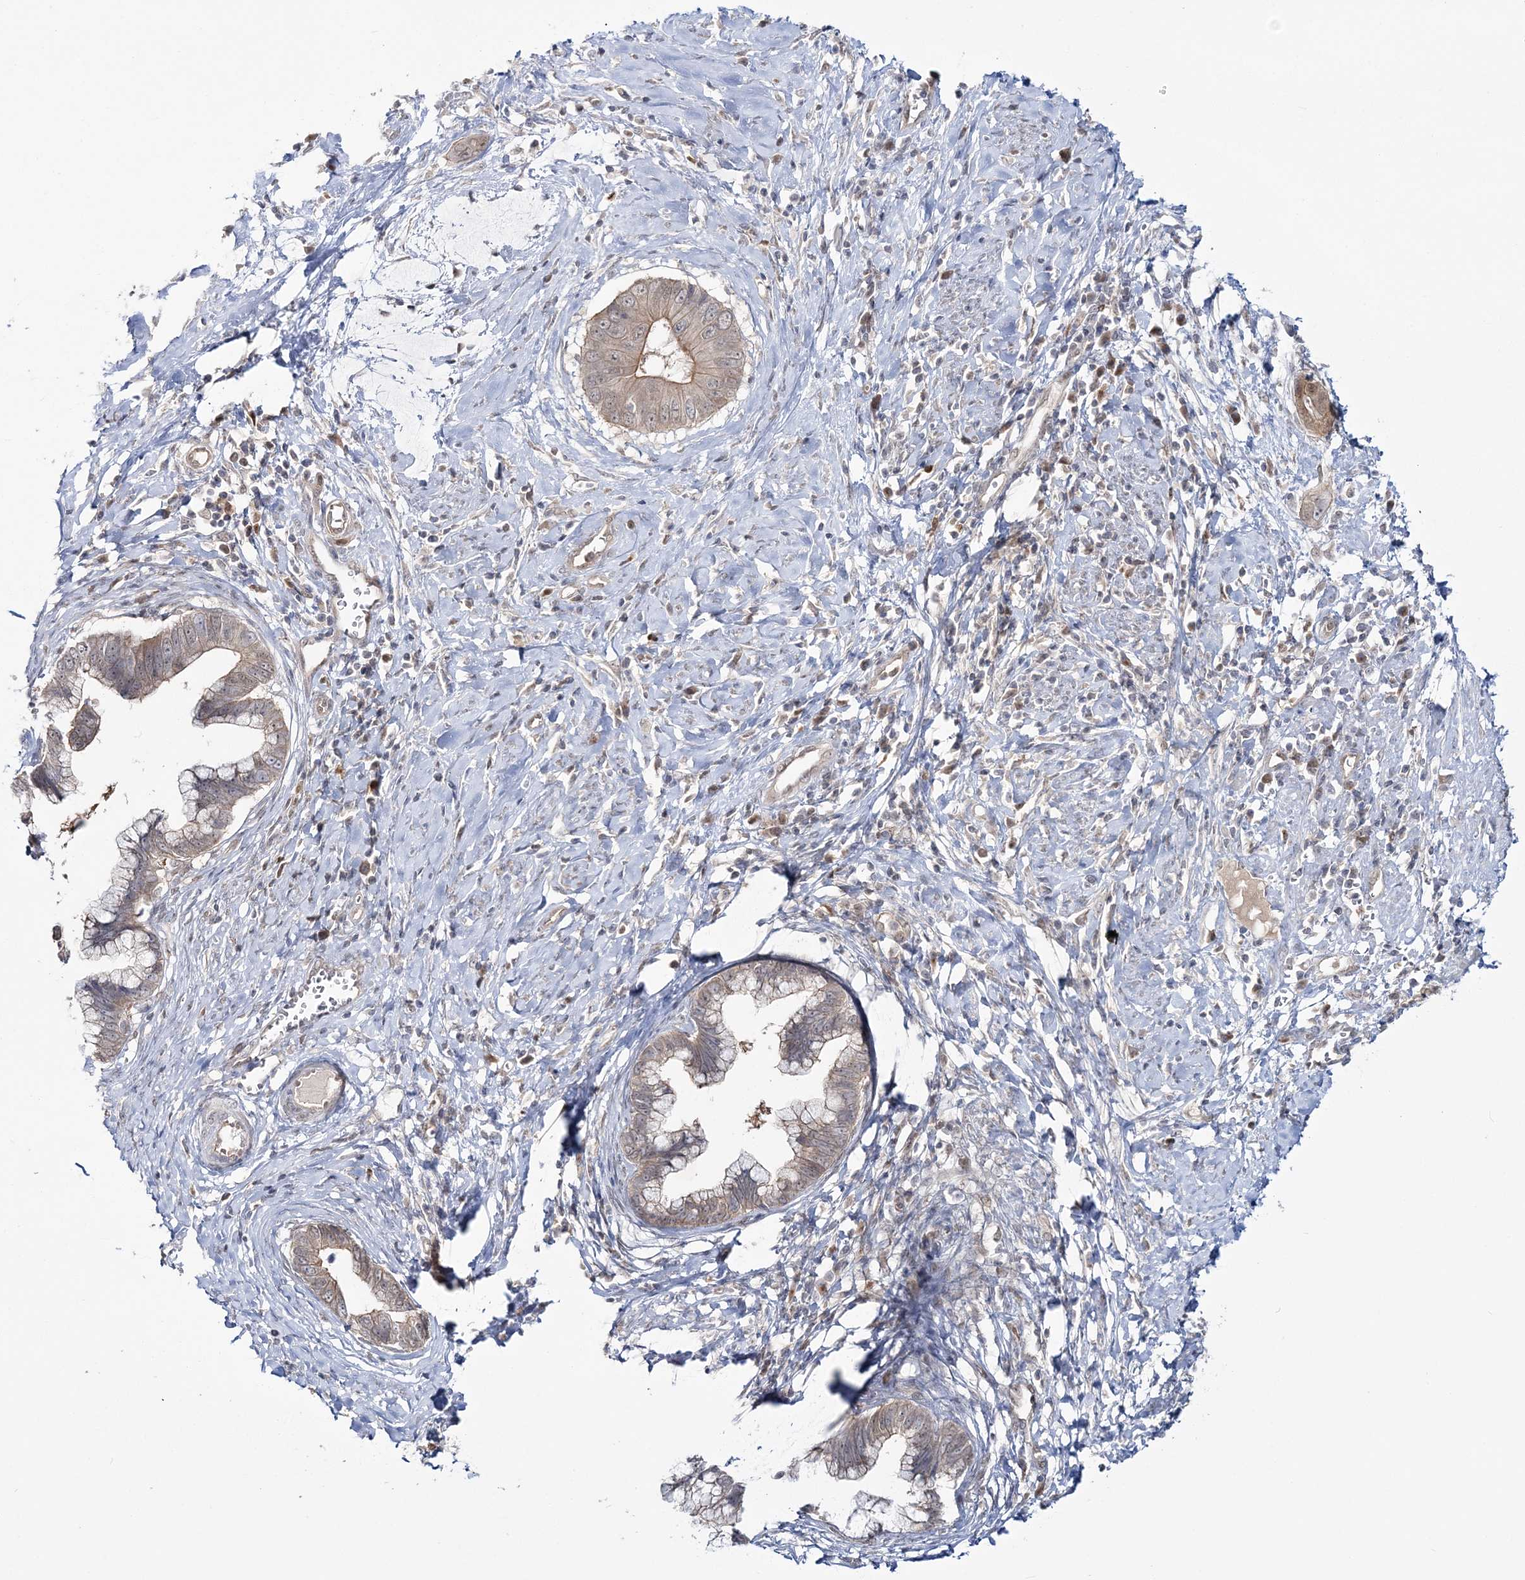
{"staining": {"intensity": "moderate", "quantity": "25%-75%", "location": "cytoplasmic/membranous"}, "tissue": "cervical cancer", "cell_type": "Tumor cells", "image_type": "cancer", "snomed": [{"axis": "morphology", "description": "Adenocarcinoma, NOS"}, {"axis": "topography", "description": "Cervix"}], "caption": "Brown immunohistochemical staining in cervical adenocarcinoma shows moderate cytoplasmic/membranous positivity in about 25%-75% of tumor cells. (DAB (3,3'-diaminobenzidine) = brown stain, brightfield microscopy at high magnification).", "gene": "ZFAND6", "patient": {"sex": "female", "age": 44}}